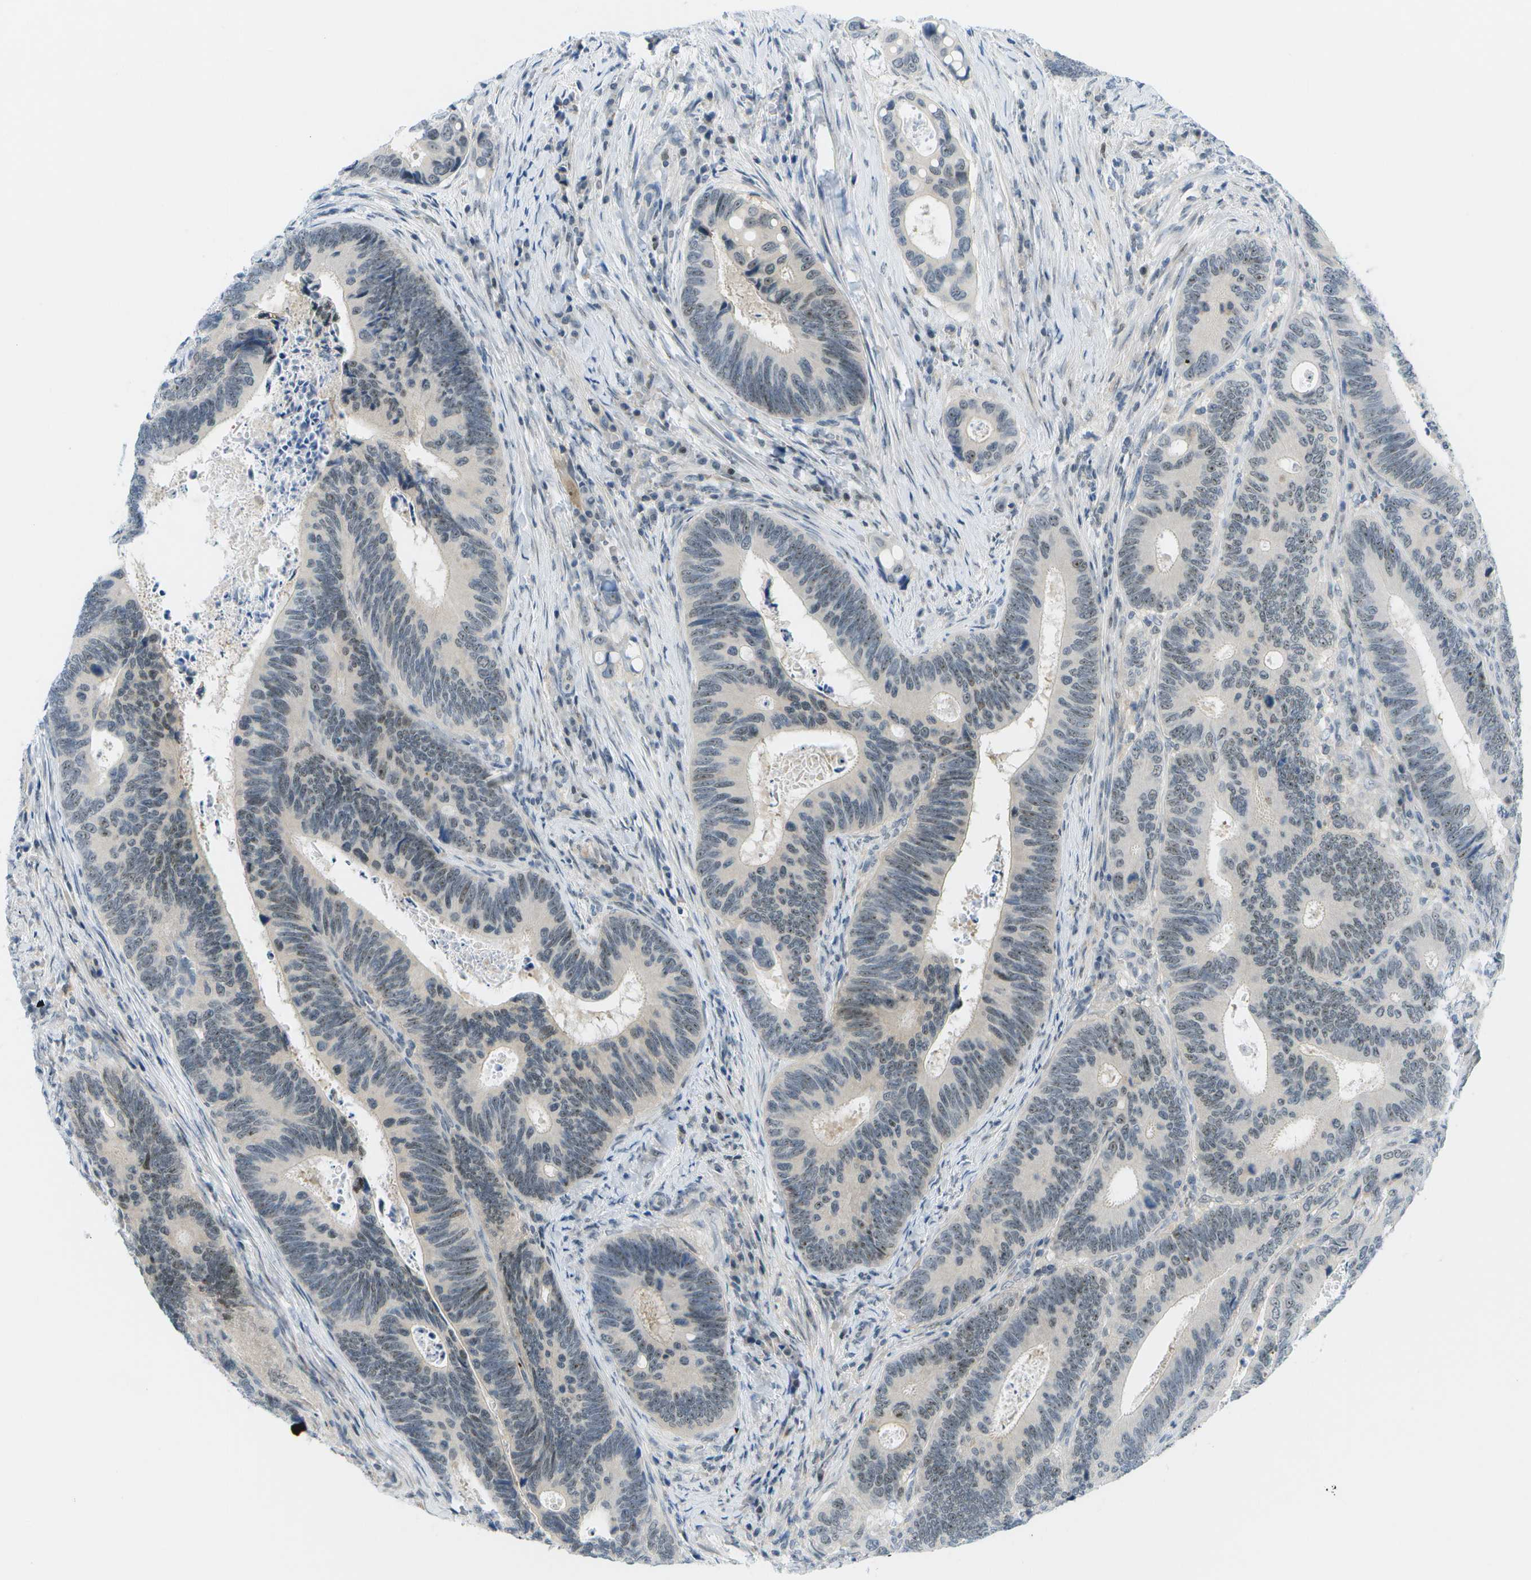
{"staining": {"intensity": "weak", "quantity": "25%-75%", "location": "nuclear"}, "tissue": "colorectal cancer", "cell_type": "Tumor cells", "image_type": "cancer", "snomed": [{"axis": "morphology", "description": "Inflammation, NOS"}, {"axis": "morphology", "description": "Adenocarcinoma, NOS"}, {"axis": "topography", "description": "Colon"}], "caption": "Colorectal cancer stained with DAB immunohistochemistry (IHC) exhibits low levels of weak nuclear expression in approximately 25%-75% of tumor cells.", "gene": "PITHD1", "patient": {"sex": "male", "age": 72}}